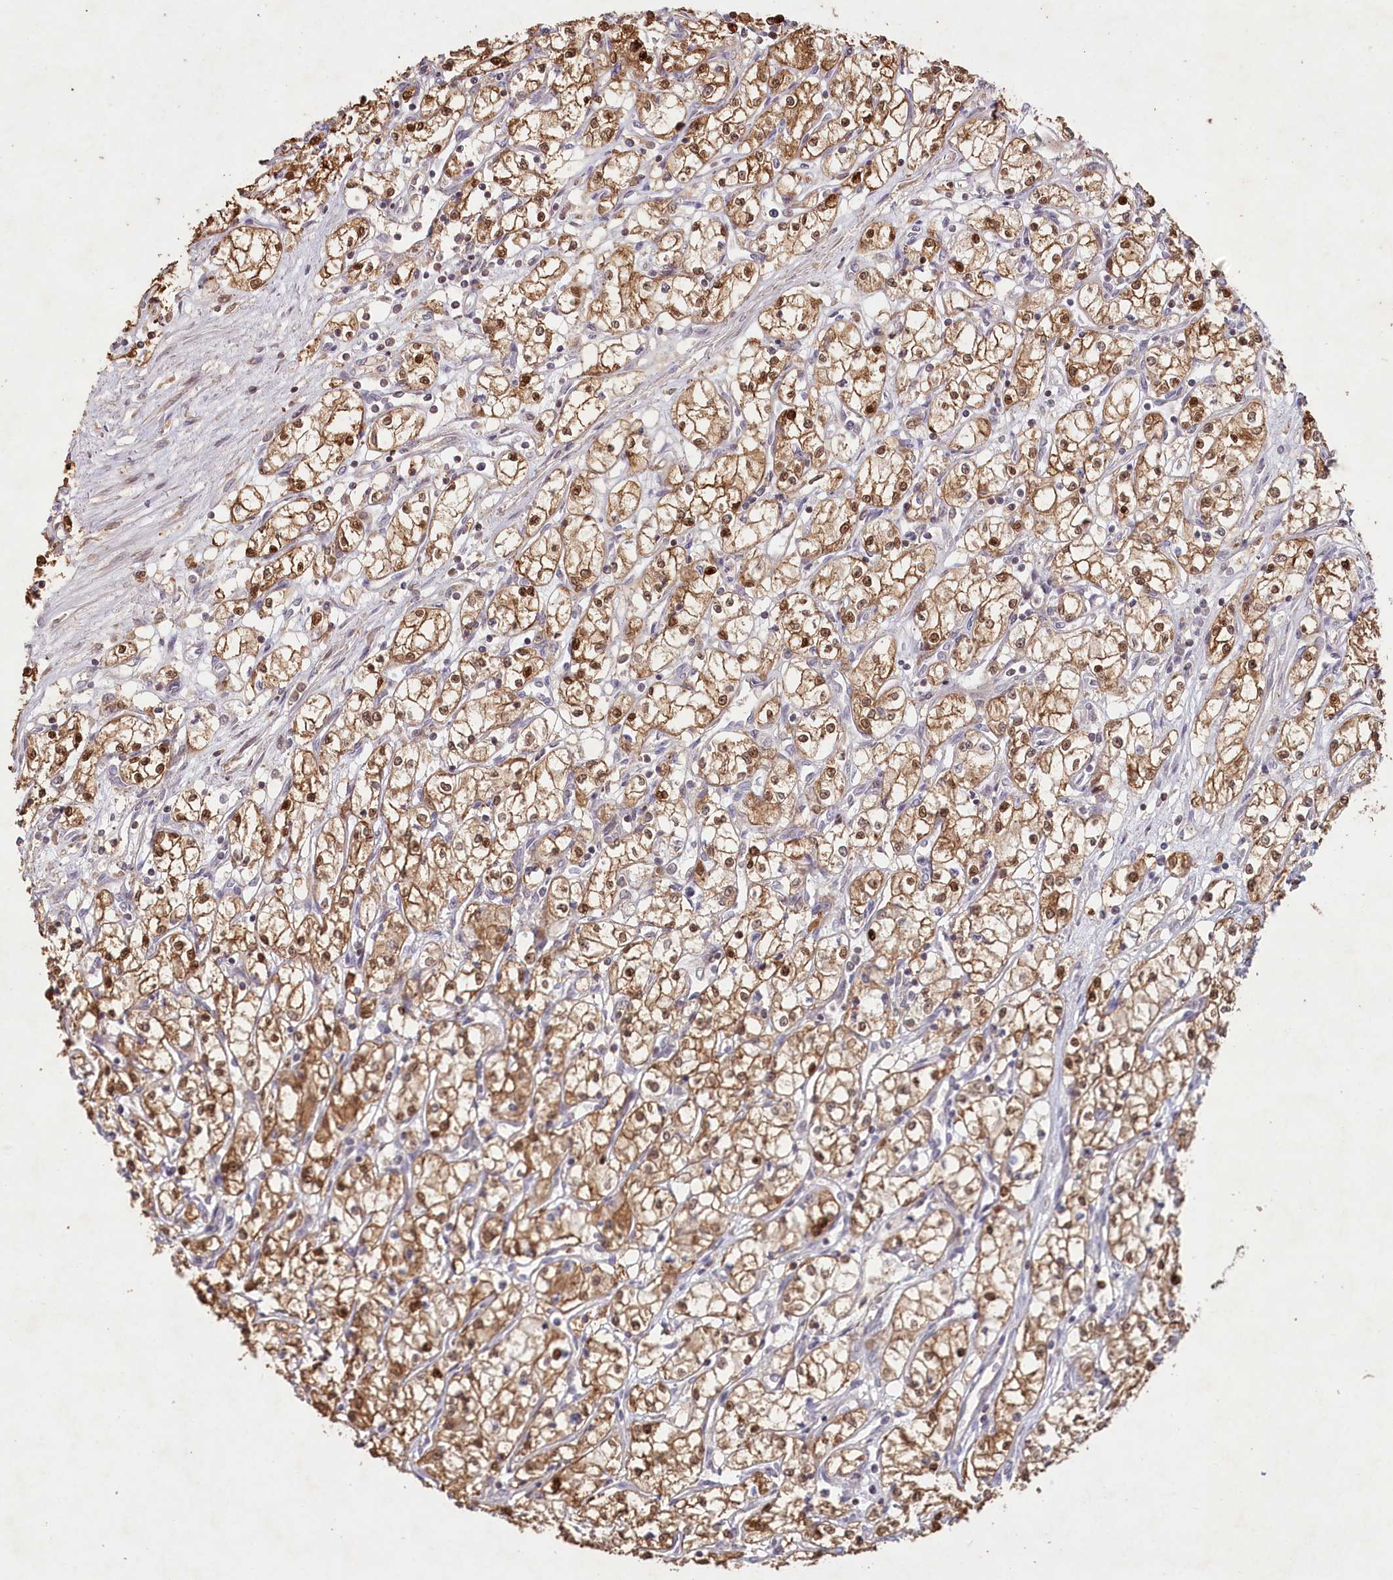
{"staining": {"intensity": "moderate", "quantity": ">75%", "location": "cytoplasmic/membranous,nuclear"}, "tissue": "renal cancer", "cell_type": "Tumor cells", "image_type": "cancer", "snomed": [{"axis": "morphology", "description": "Adenocarcinoma, NOS"}, {"axis": "topography", "description": "Kidney"}], "caption": "Immunohistochemical staining of renal cancer exhibits medium levels of moderate cytoplasmic/membranous and nuclear positivity in approximately >75% of tumor cells.", "gene": "HAL", "patient": {"sex": "male", "age": 59}}